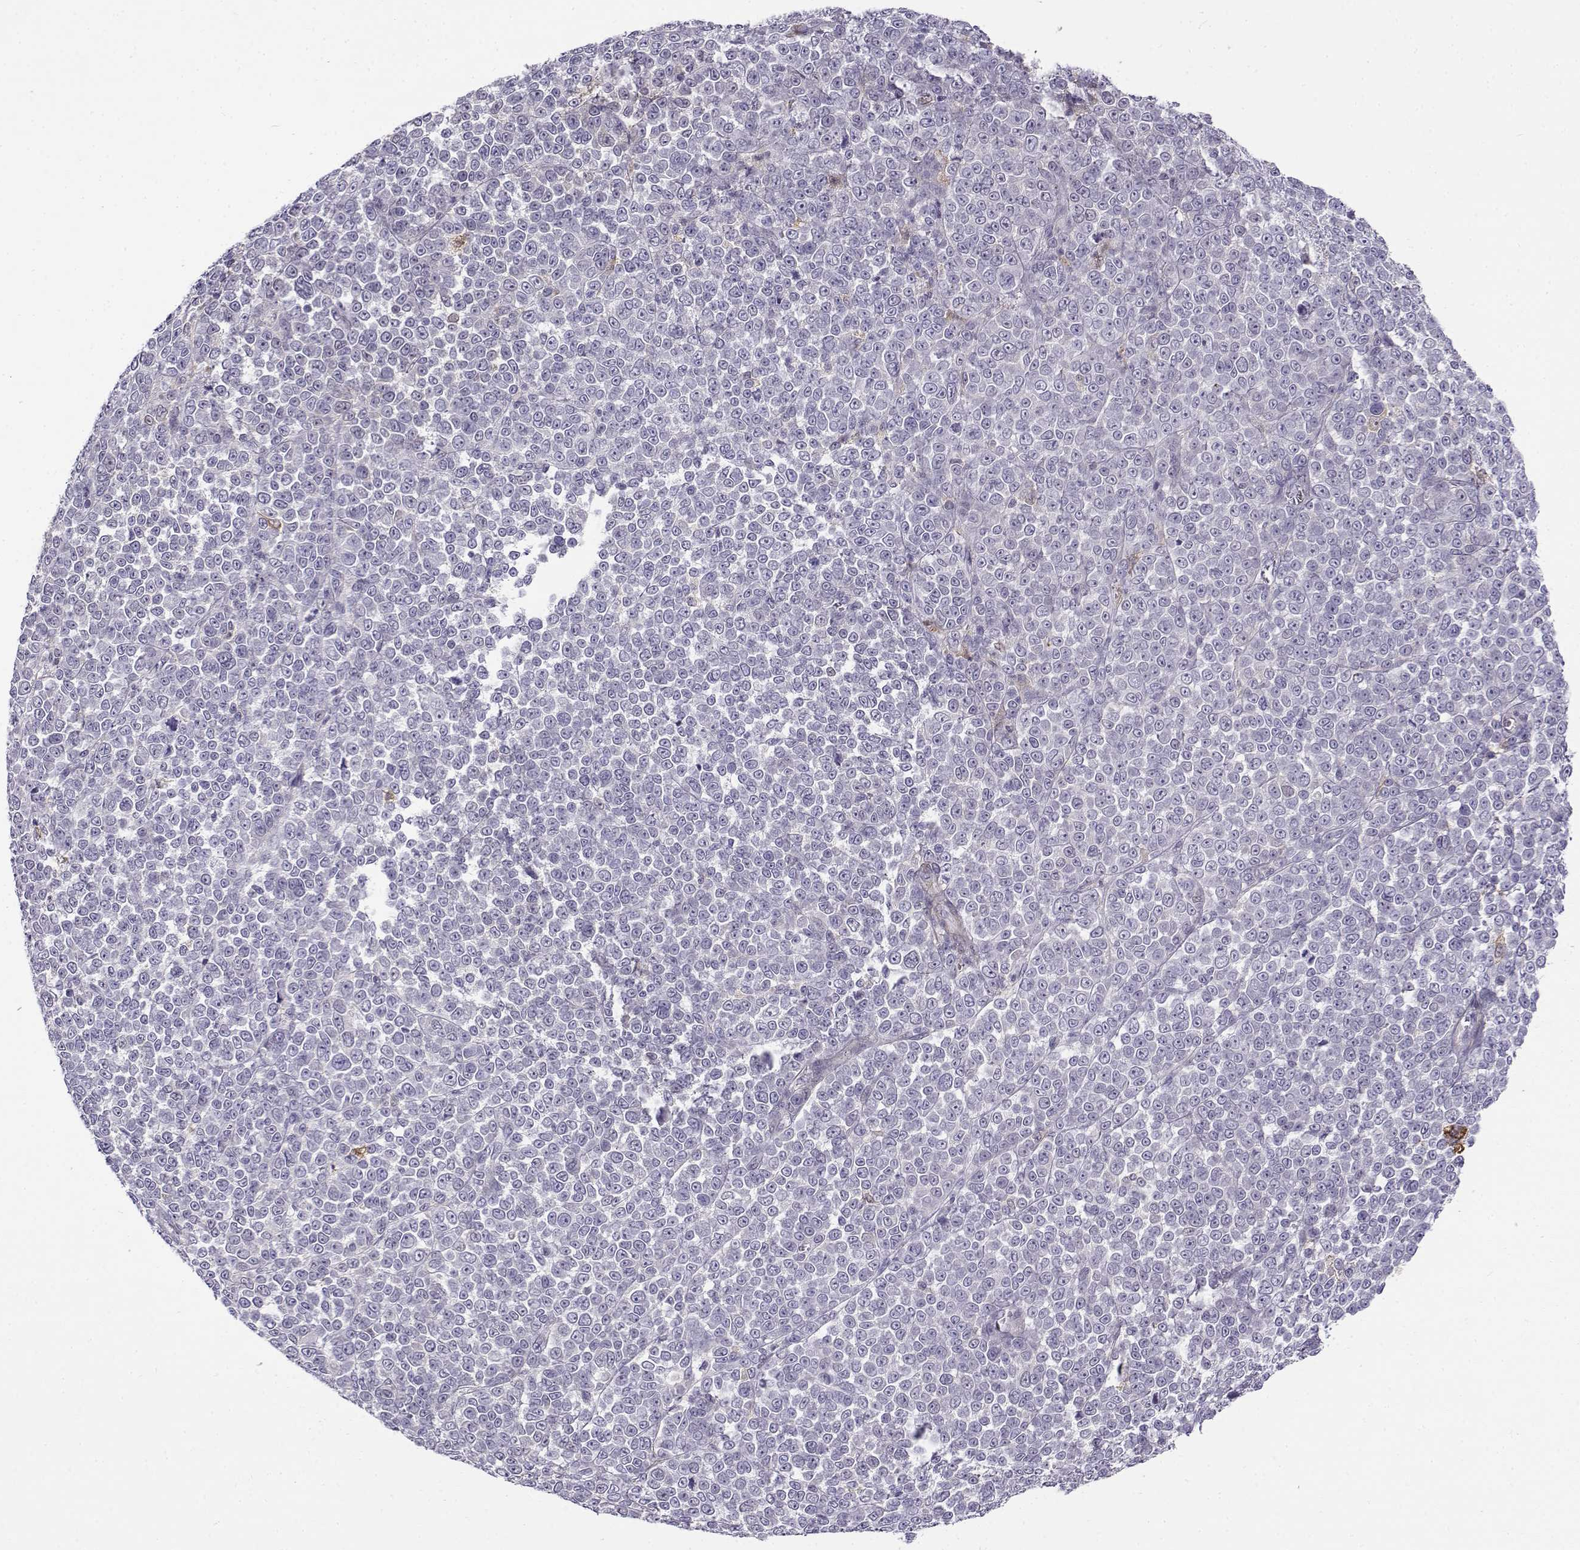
{"staining": {"intensity": "negative", "quantity": "none", "location": "none"}, "tissue": "melanoma", "cell_type": "Tumor cells", "image_type": "cancer", "snomed": [{"axis": "morphology", "description": "Malignant melanoma, NOS"}, {"axis": "topography", "description": "Skin"}], "caption": "High power microscopy micrograph of an immunohistochemistry (IHC) image of melanoma, revealing no significant positivity in tumor cells.", "gene": "UCP3", "patient": {"sex": "female", "age": 95}}